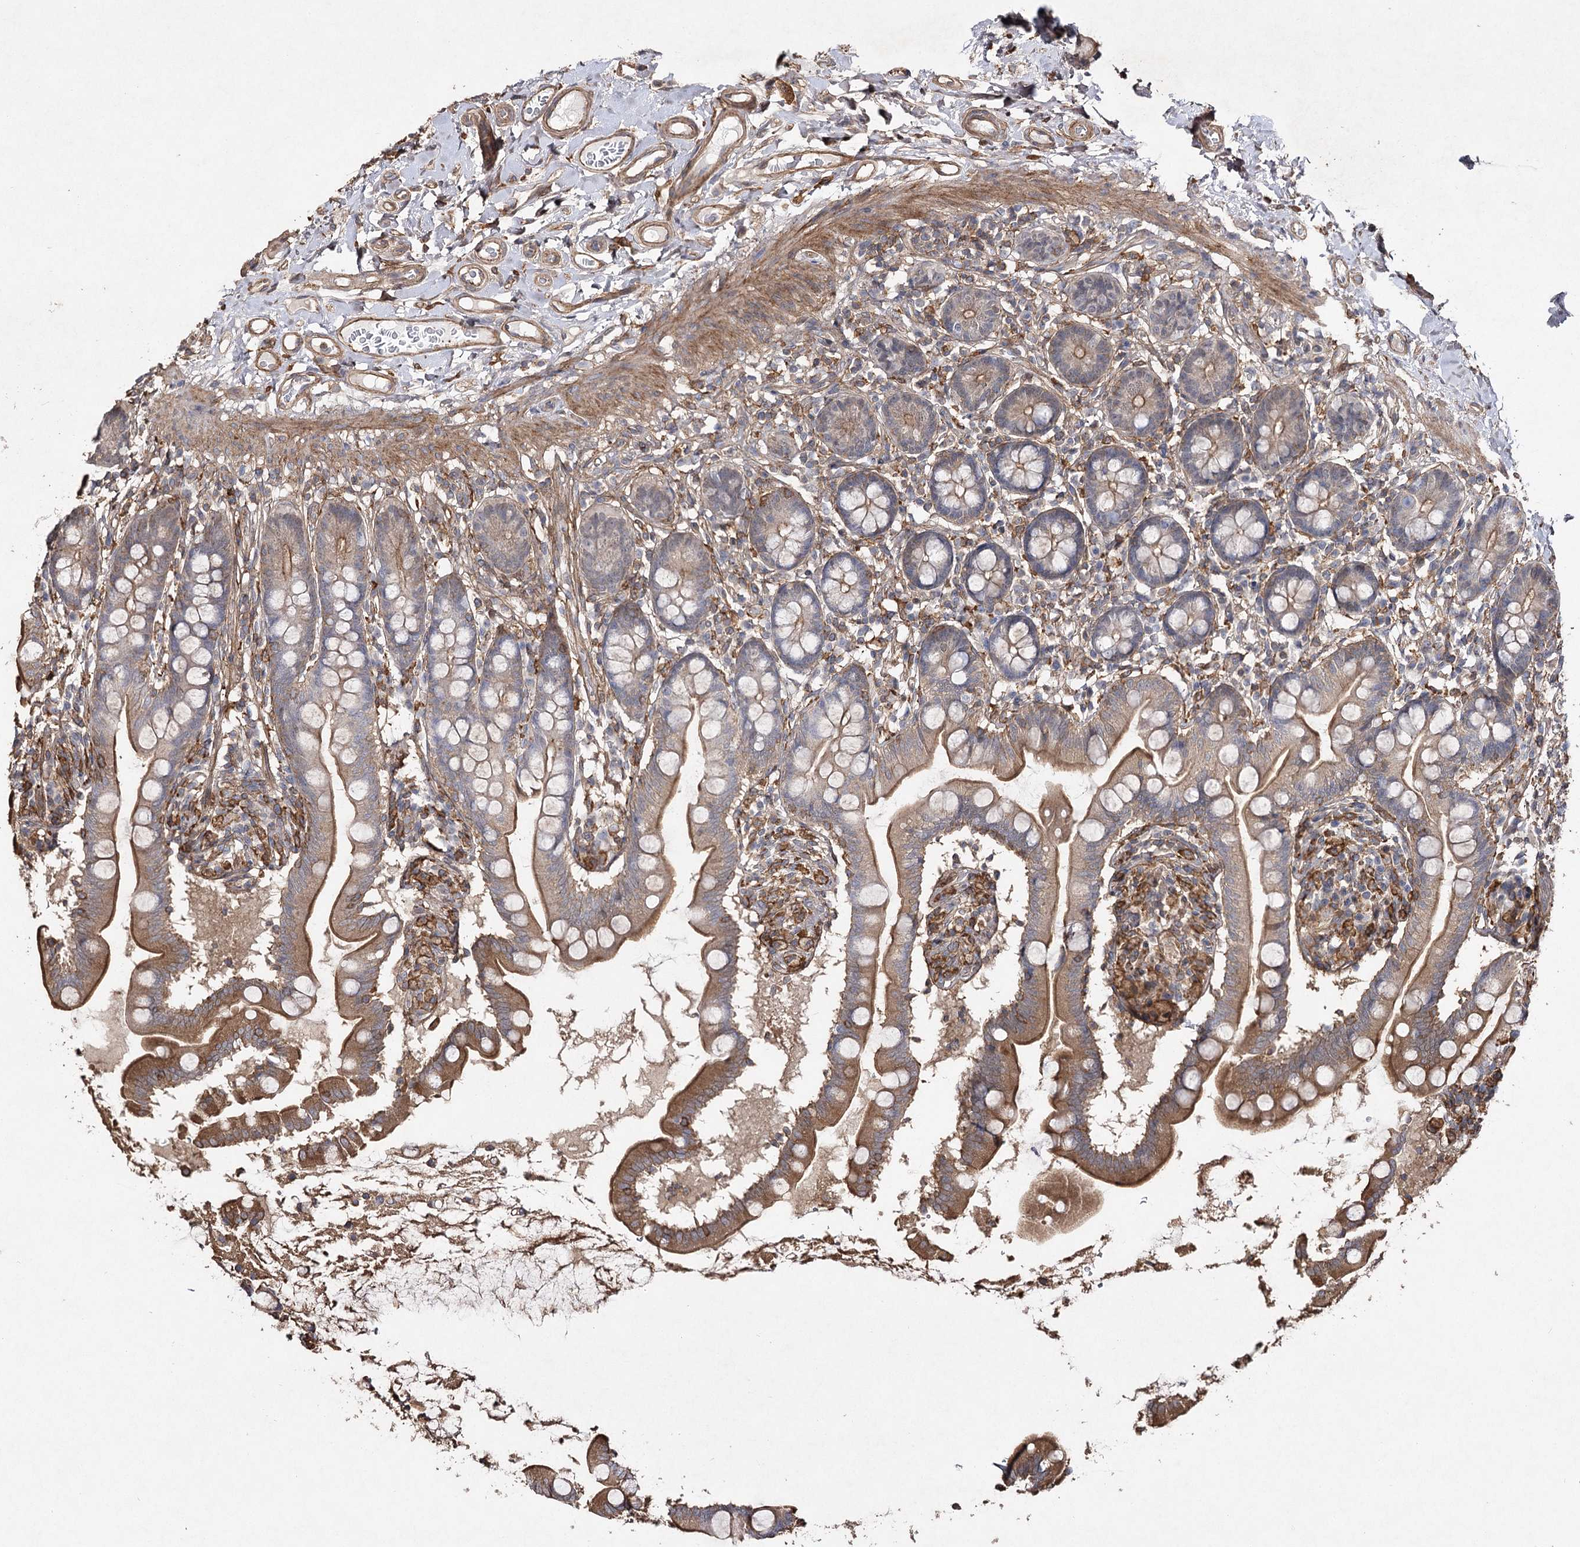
{"staining": {"intensity": "moderate", "quantity": ">75%", "location": "cytoplasmic/membranous"}, "tissue": "small intestine", "cell_type": "Glandular cells", "image_type": "normal", "snomed": [{"axis": "morphology", "description": "Normal tissue, NOS"}, {"axis": "topography", "description": "Small intestine"}], "caption": "The micrograph demonstrates immunohistochemical staining of benign small intestine. There is moderate cytoplasmic/membranous staining is present in approximately >75% of glandular cells.", "gene": "OBSL1", "patient": {"sex": "female", "age": 64}}